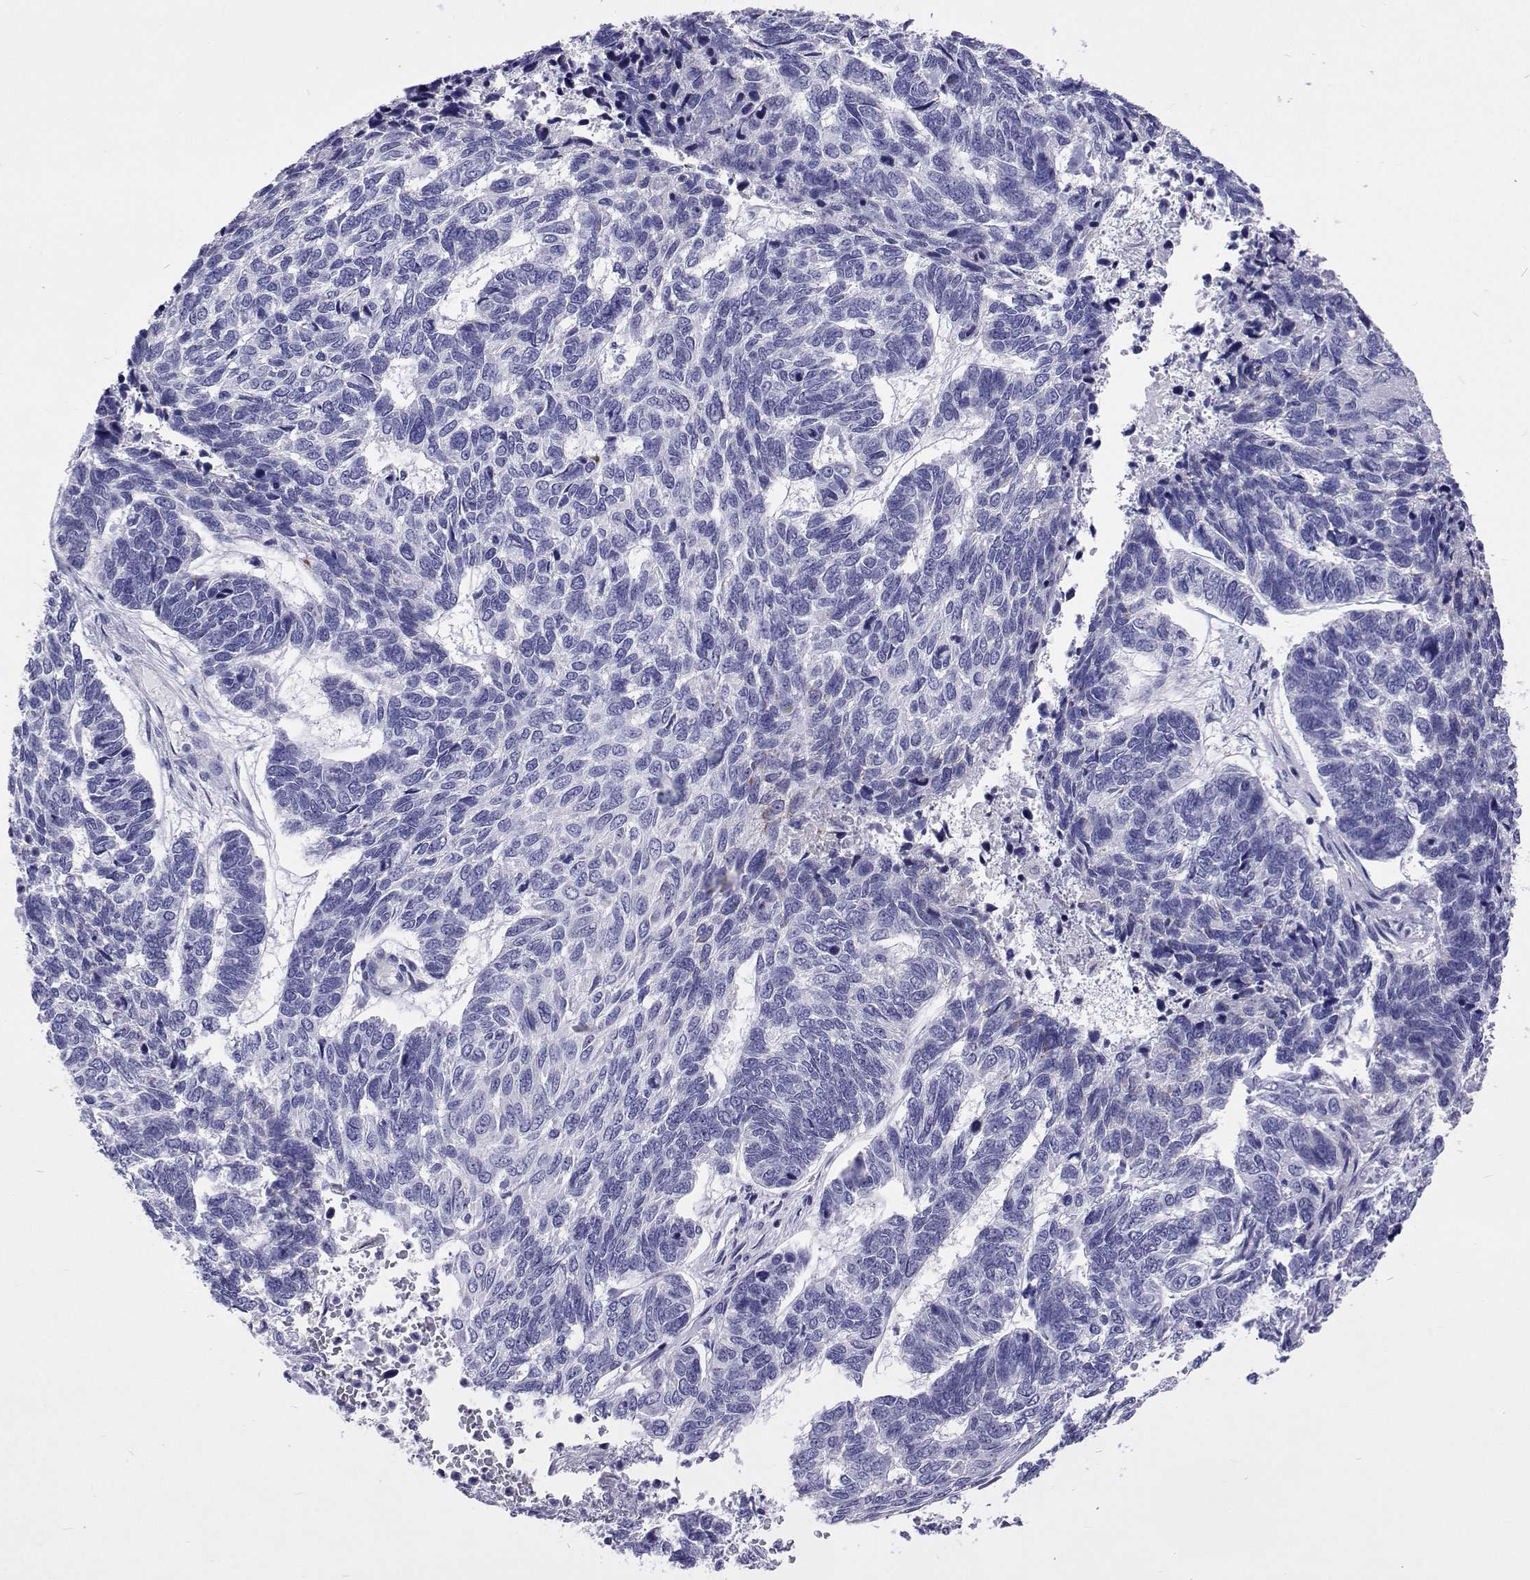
{"staining": {"intensity": "negative", "quantity": "none", "location": "none"}, "tissue": "skin cancer", "cell_type": "Tumor cells", "image_type": "cancer", "snomed": [{"axis": "morphology", "description": "Basal cell carcinoma"}, {"axis": "topography", "description": "Skin"}], "caption": "The IHC histopathology image has no significant positivity in tumor cells of skin cancer tissue. (Stains: DAB (3,3'-diaminobenzidine) immunohistochemistry with hematoxylin counter stain, Microscopy: brightfield microscopy at high magnification).", "gene": "UMODL1", "patient": {"sex": "female", "age": 65}}